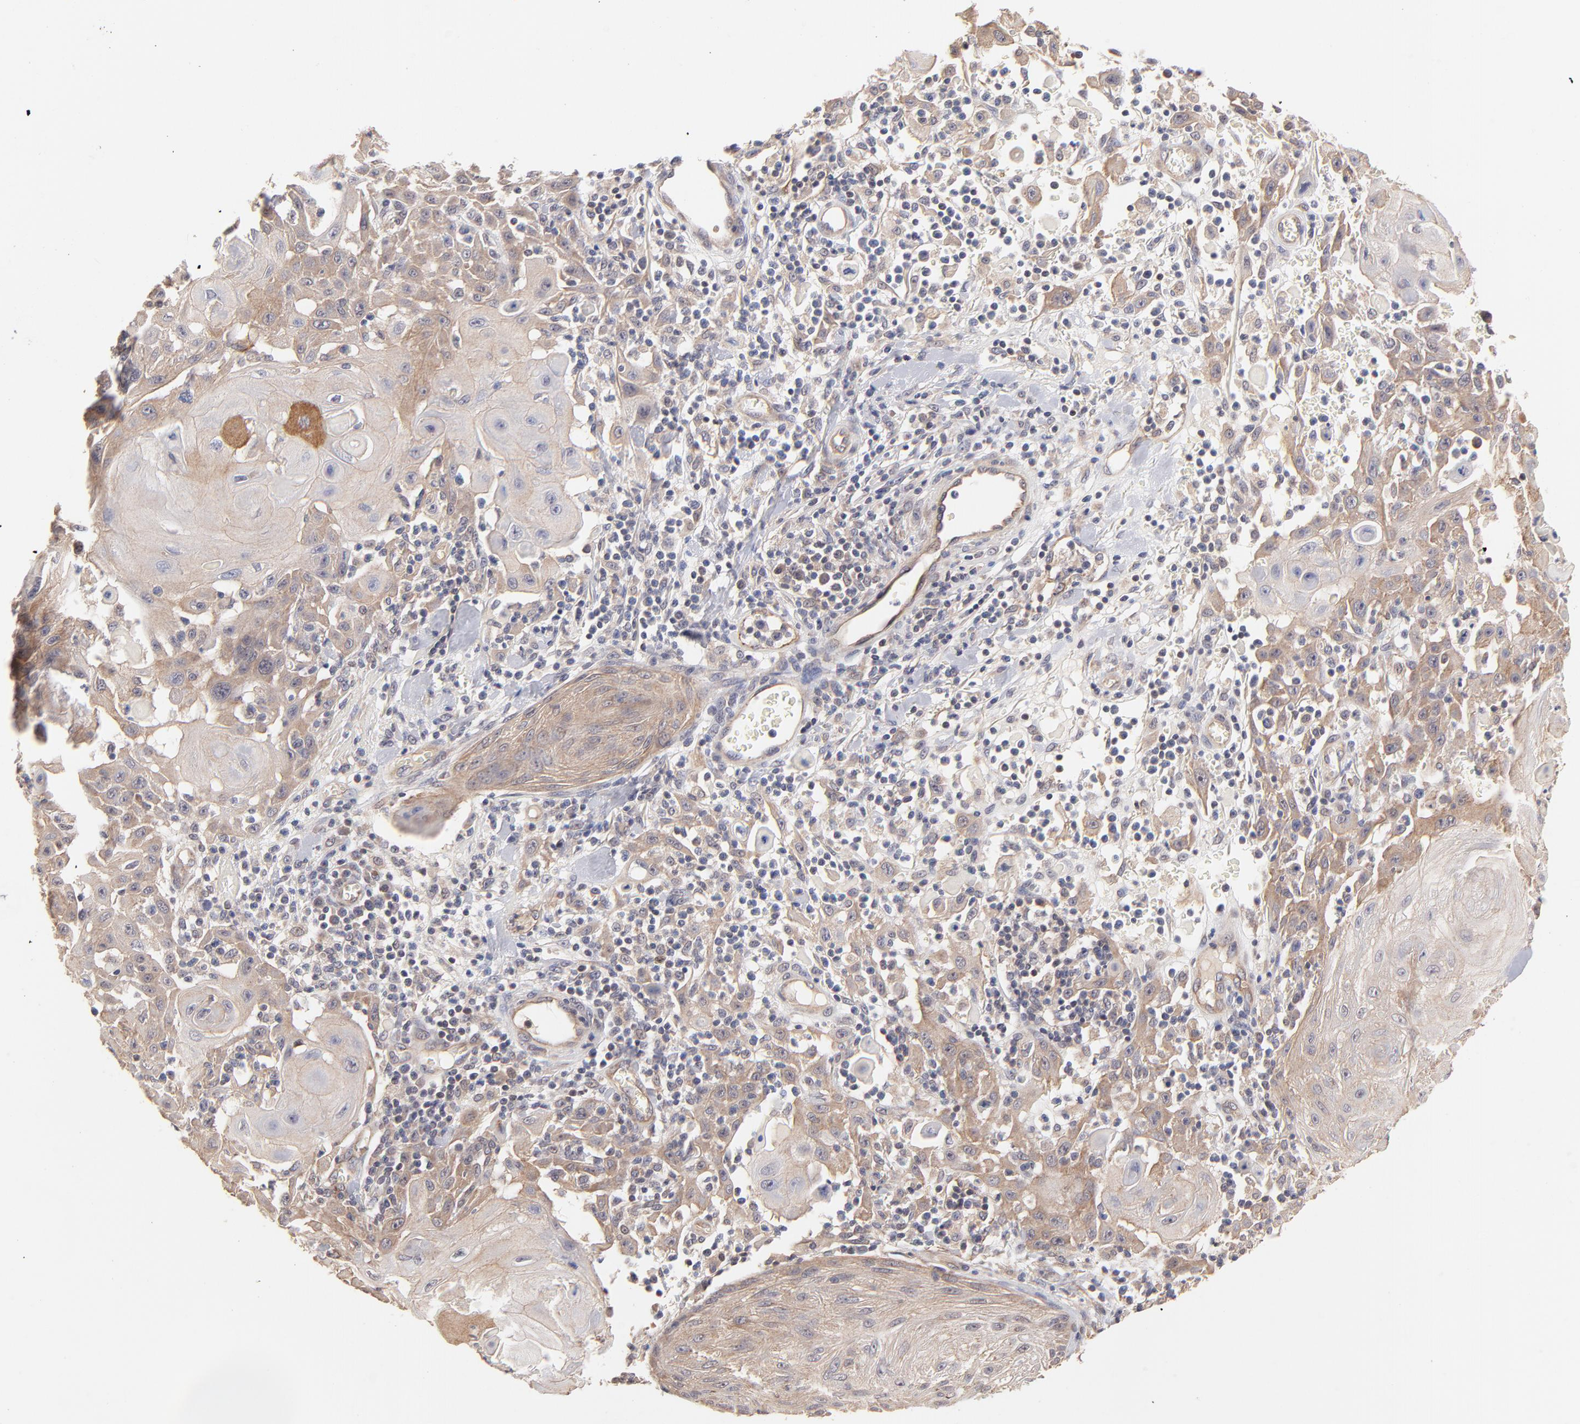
{"staining": {"intensity": "moderate", "quantity": ">75%", "location": "cytoplasmic/membranous"}, "tissue": "skin cancer", "cell_type": "Tumor cells", "image_type": "cancer", "snomed": [{"axis": "morphology", "description": "Squamous cell carcinoma, NOS"}, {"axis": "topography", "description": "Skin"}], "caption": "Human skin cancer (squamous cell carcinoma) stained for a protein (brown) exhibits moderate cytoplasmic/membranous positive expression in approximately >75% of tumor cells.", "gene": "STAP2", "patient": {"sex": "male", "age": 24}}